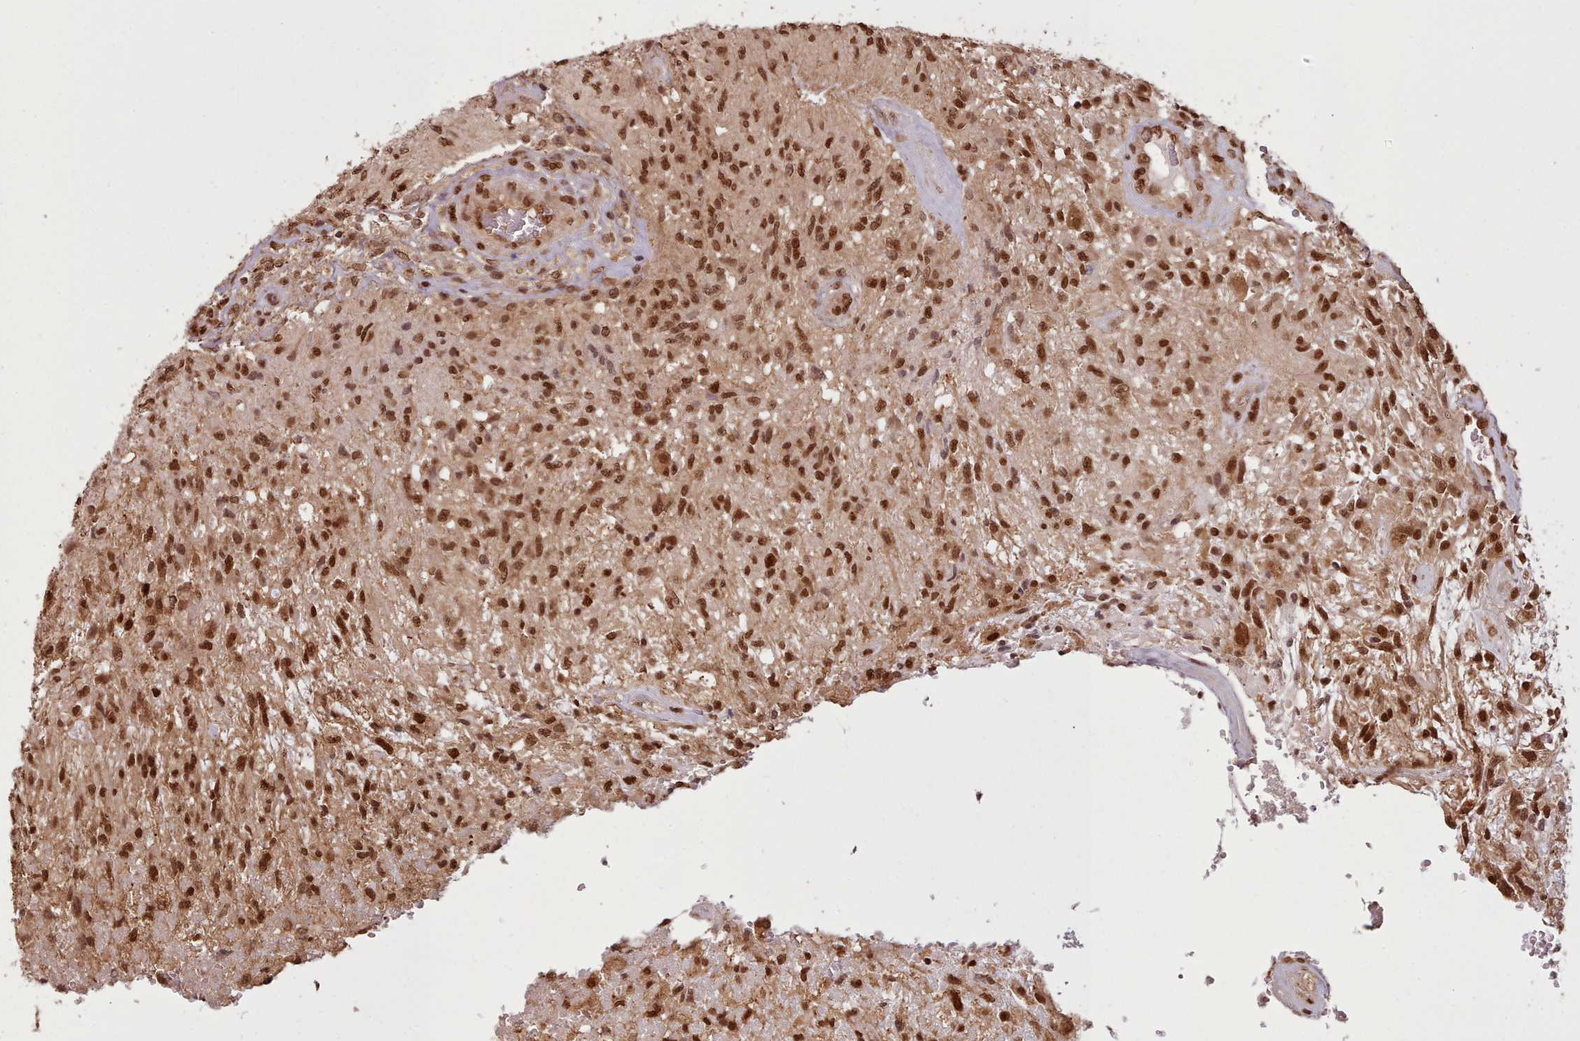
{"staining": {"intensity": "strong", "quantity": ">75%", "location": "nuclear"}, "tissue": "glioma", "cell_type": "Tumor cells", "image_type": "cancer", "snomed": [{"axis": "morphology", "description": "Glioma, malignant, High grade"}, {"axis": "topography", "description": "Brain"}], "caption": "Human glioma stained with a brown dye displays strong nuclear positive positivity in about >75% of tumor cells.", "gene": "RPS27A", "patient": {"sex": "male", "age": 56}}